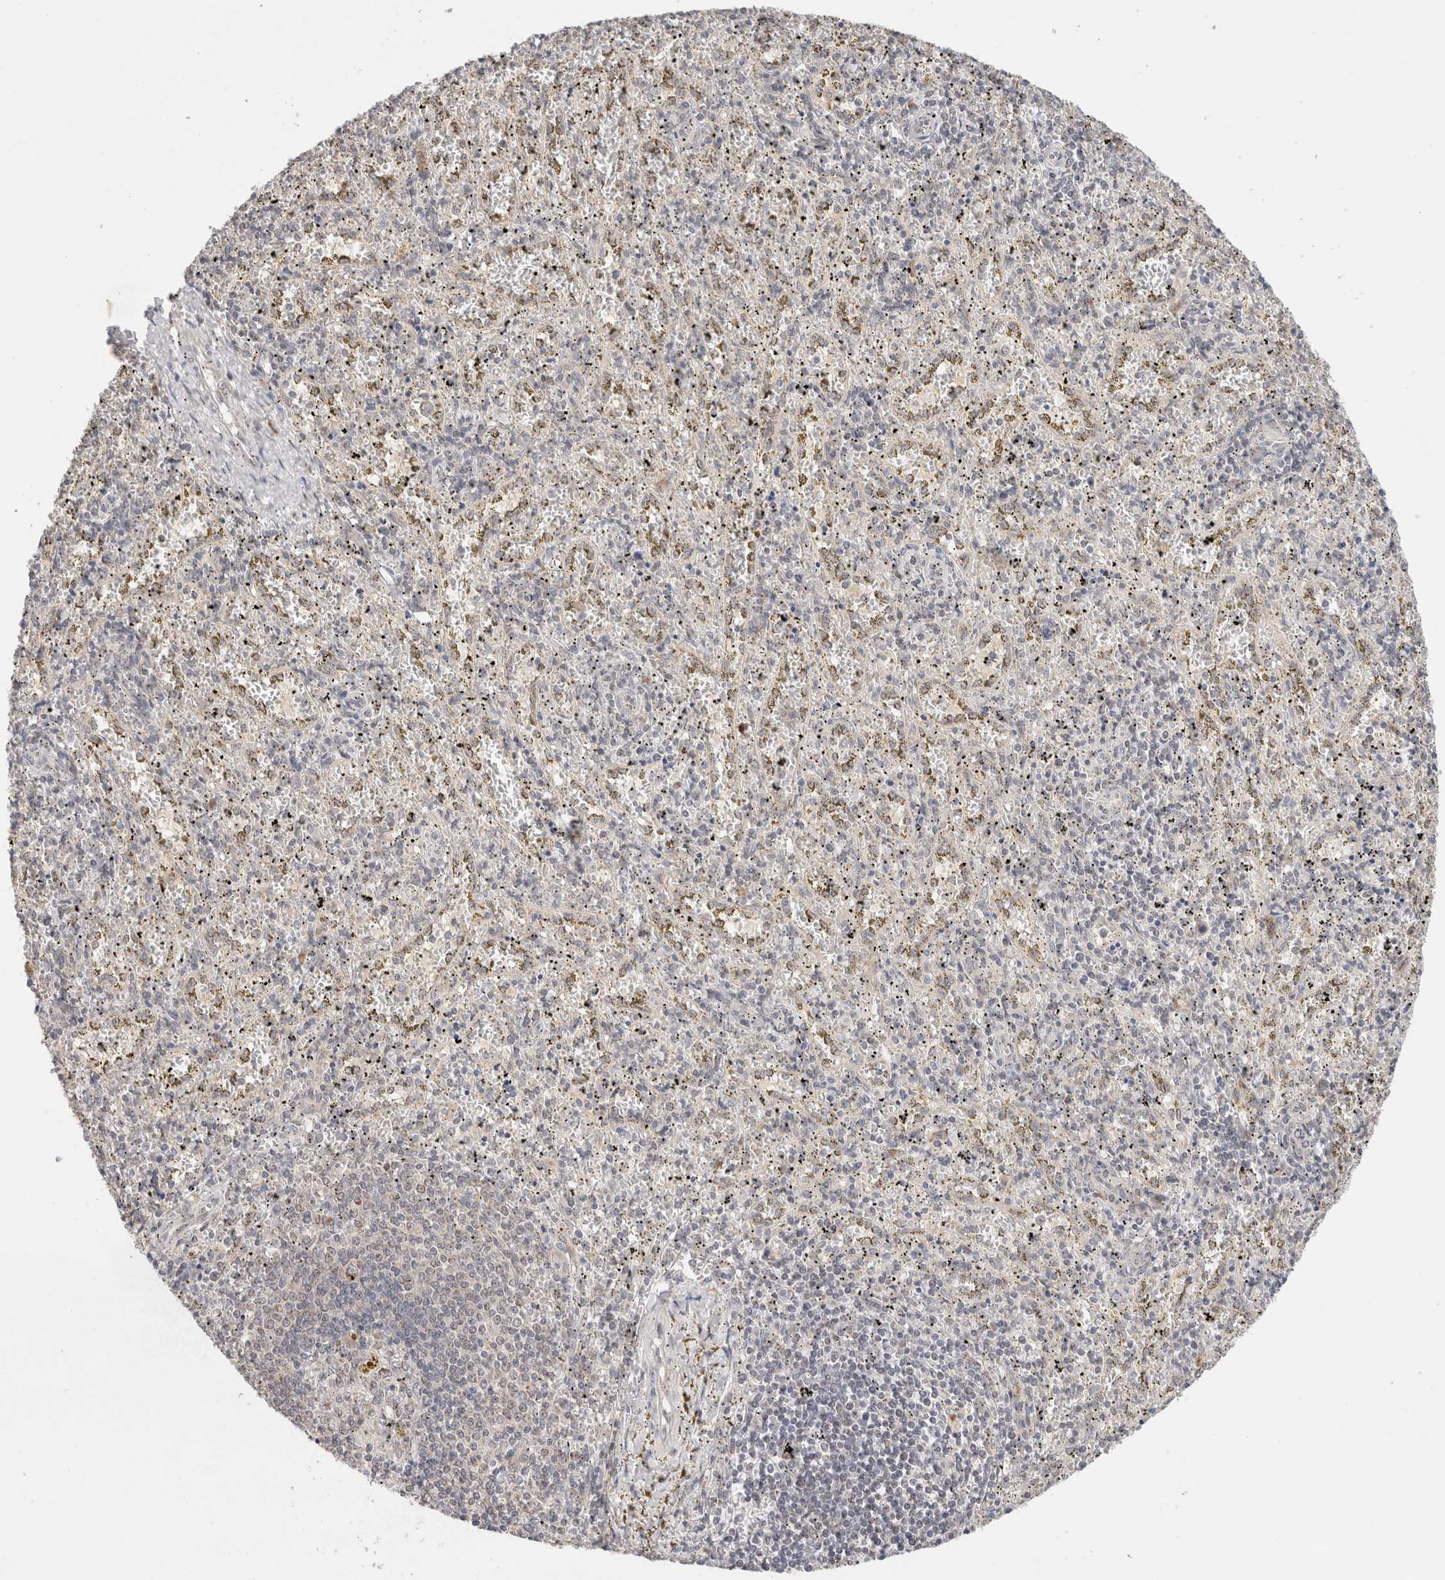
{"staining": {"intensity": "negative", "quantity": "none", "location": "none"}, "tissue": "spleen", "cell_type": "Cells in red pulp", "image_type": "normal", "snomed": [{"axis": "morphology", "description": "Normal tissue, NOS"}, {"axis": "topography", "description": "Spleen"}], "caption": "DAB immunohistochemical staining of benign spleen reveals no significant expression in cells in red pulp.", "gene": "ERI3", "patient": {"sex": "male", "age": 11}}